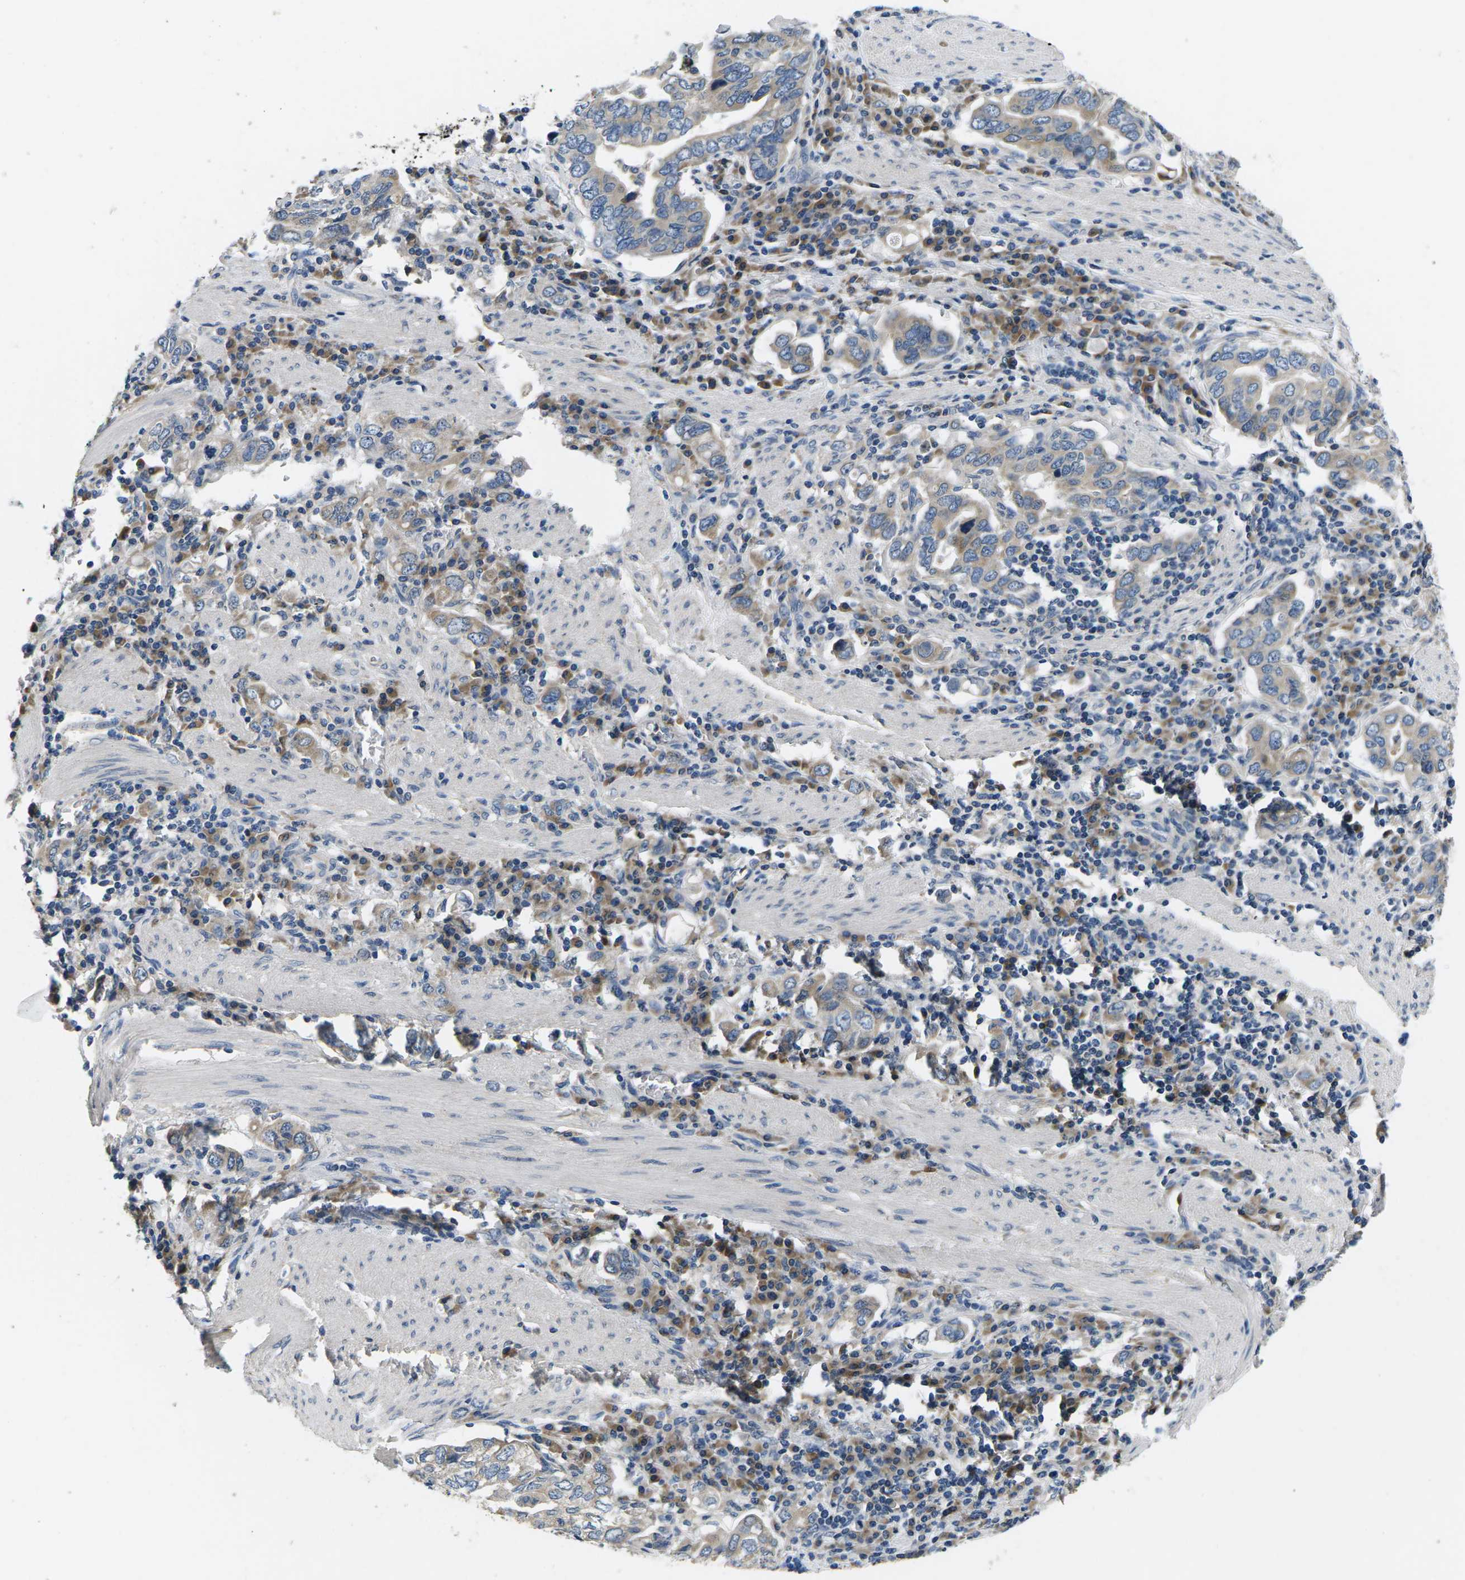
{"staining": {"intensity": "weak", "quantity": ">75%", "location": "cytoplasmic/membranous"}, "tissue": "stomach cancer", "cell_type": "Tumor cells", "image_type": "cancer", "snomed": [{"axis": "morphology", "description": "Adenocarcinoma, NOS"}, {"axis": "topography", "description": "Stomach, upper"}], "caption": "Adenocarcinoma (stomach) stained with a brown dye exhibits weak cytoplasmic/membranous positive staining in about >75% of tumor cells.", "gene": "ERGIC3", "patient": {"sex": "male", "age": 62}}